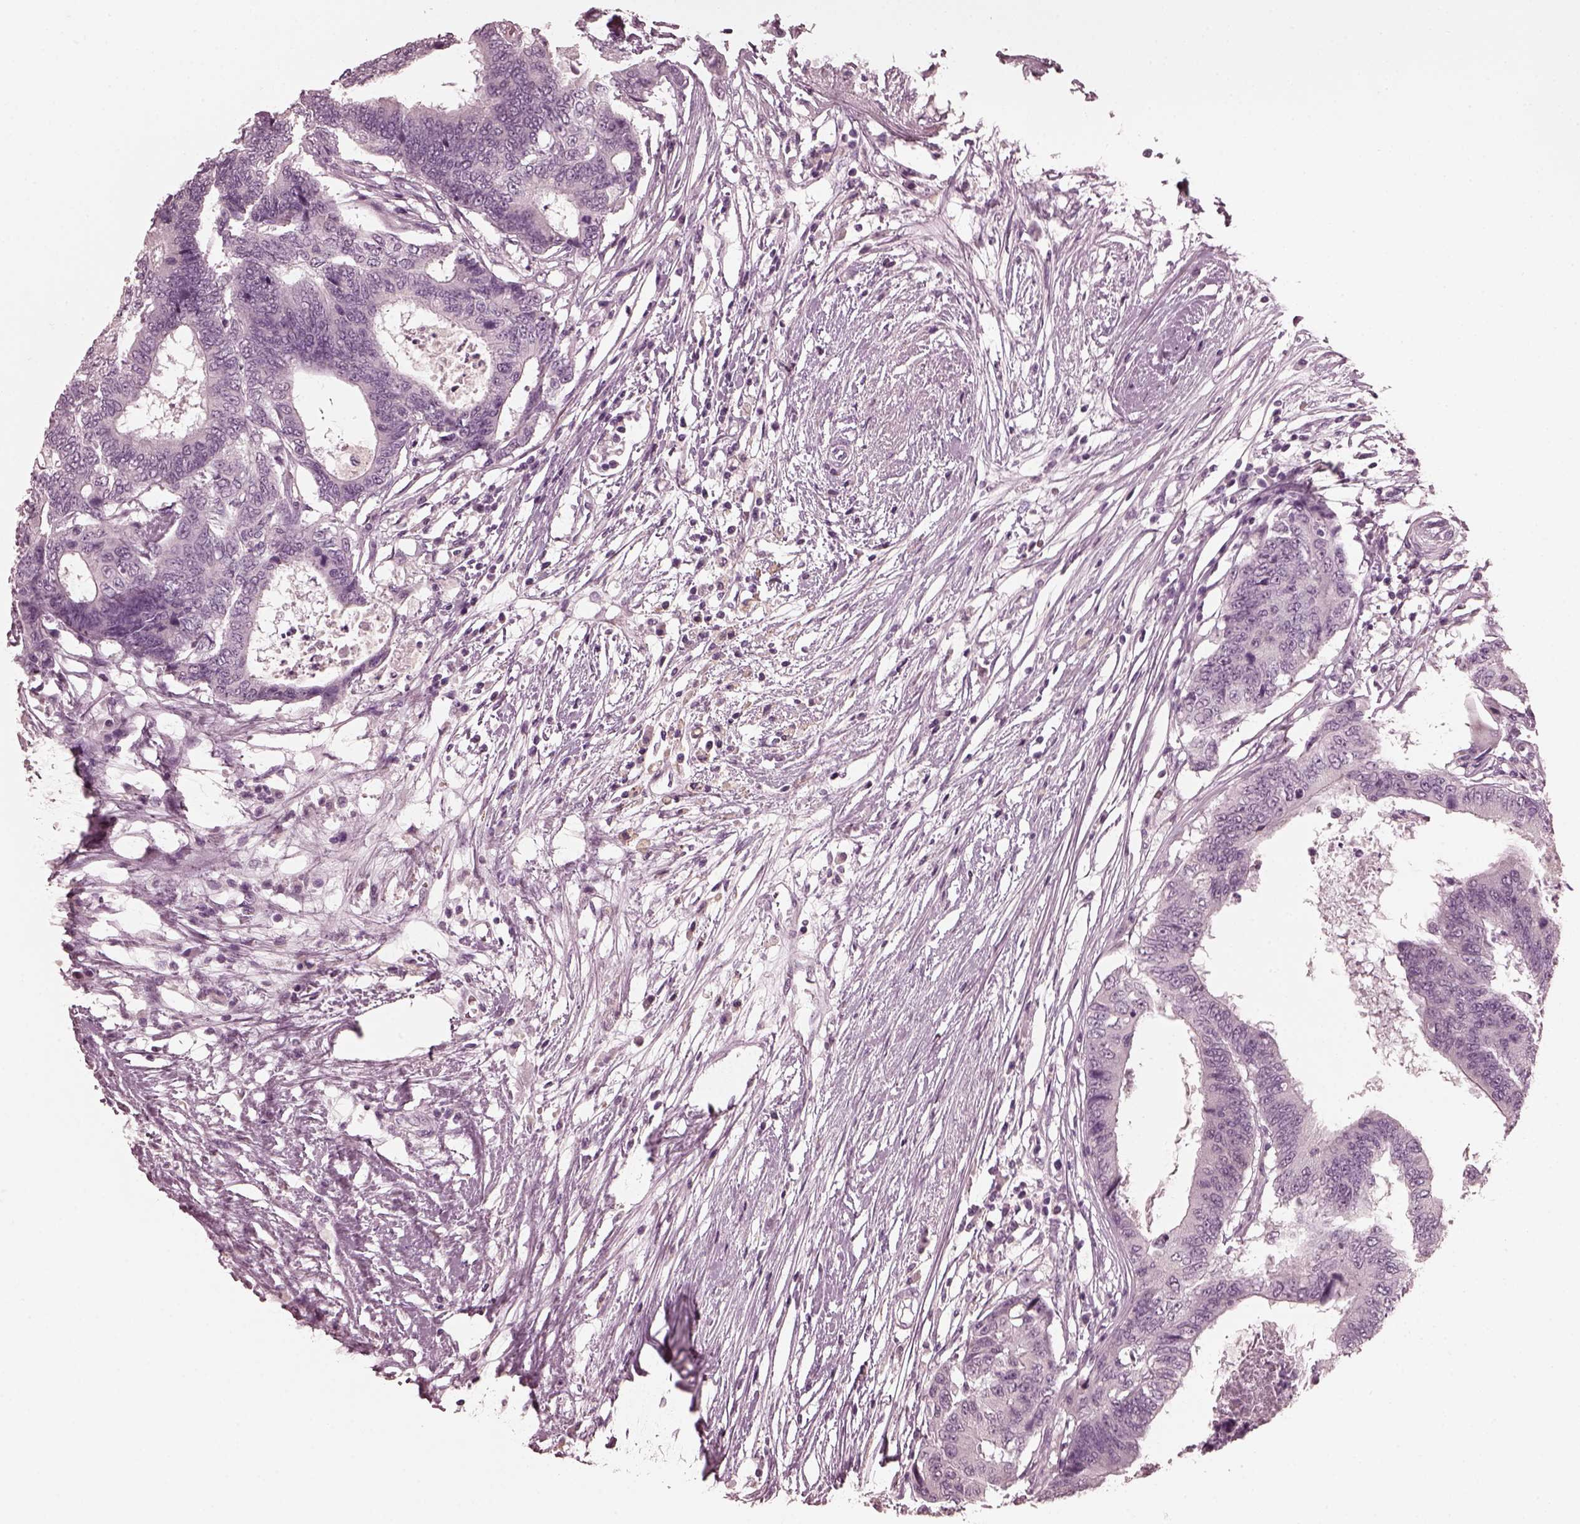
{"staining": {"intensity": "negative", "quantity": "none", "location": "none"}, "tissue": "colorectal cancer", "cell_type": "Tumor cells", "image_type": "cancer", "snomed": [{"axis": "morphology", "description": "Adenocarcinoma, NOS"}, {"axis": "topography", "description": "Colon"}], "caption": "Human adenocarcinoma (colorectal) stained for a protein using immunohistochemistry shows no staining in tumor cells.", "gene": "CGA", "patient": {"sex": "female", "age": 48}}